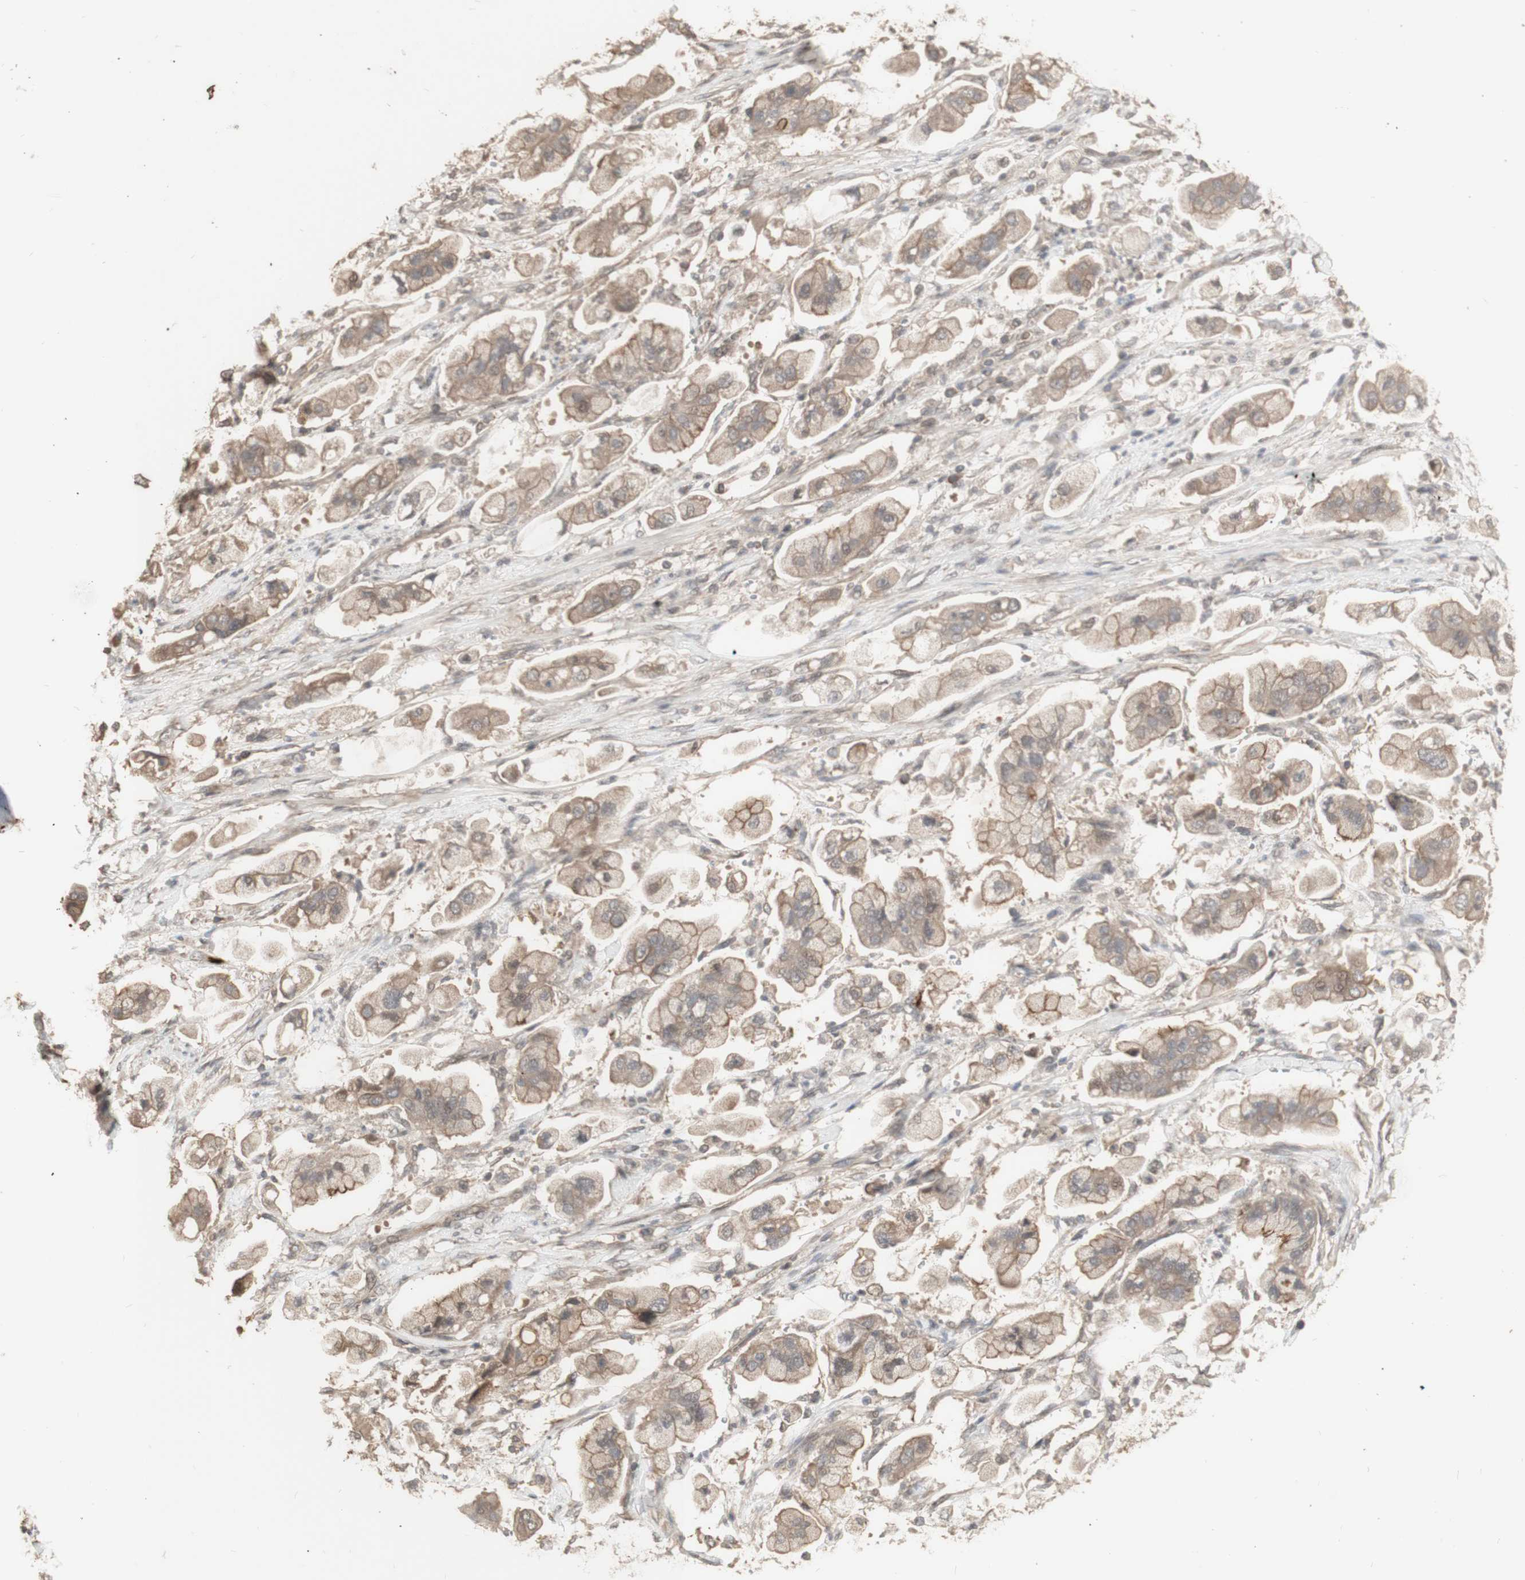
{"staining": {"intensity": "weak", "quantity": ">75%", "location": "cytoplasmic/membranous,nuclear"}, "tissue": "stomach cancer", "cell_type": "Tumor cells", "image_type": "cancer", "snomed": [{"axis": "morphology", "description": "Adenocarcinoma, NOS"}, {"axis": "topography", "description": "Stomach"}], "caption": "There is low levels of weak cytoplasmic/membranous and nuclear positivity in tumor cells of adenocarcinoma (stomach), as demonstrated by immunohistochemical staining (brown color).", "gene": "ALOX12", "patient": {"sex": "male", "age": 62}}